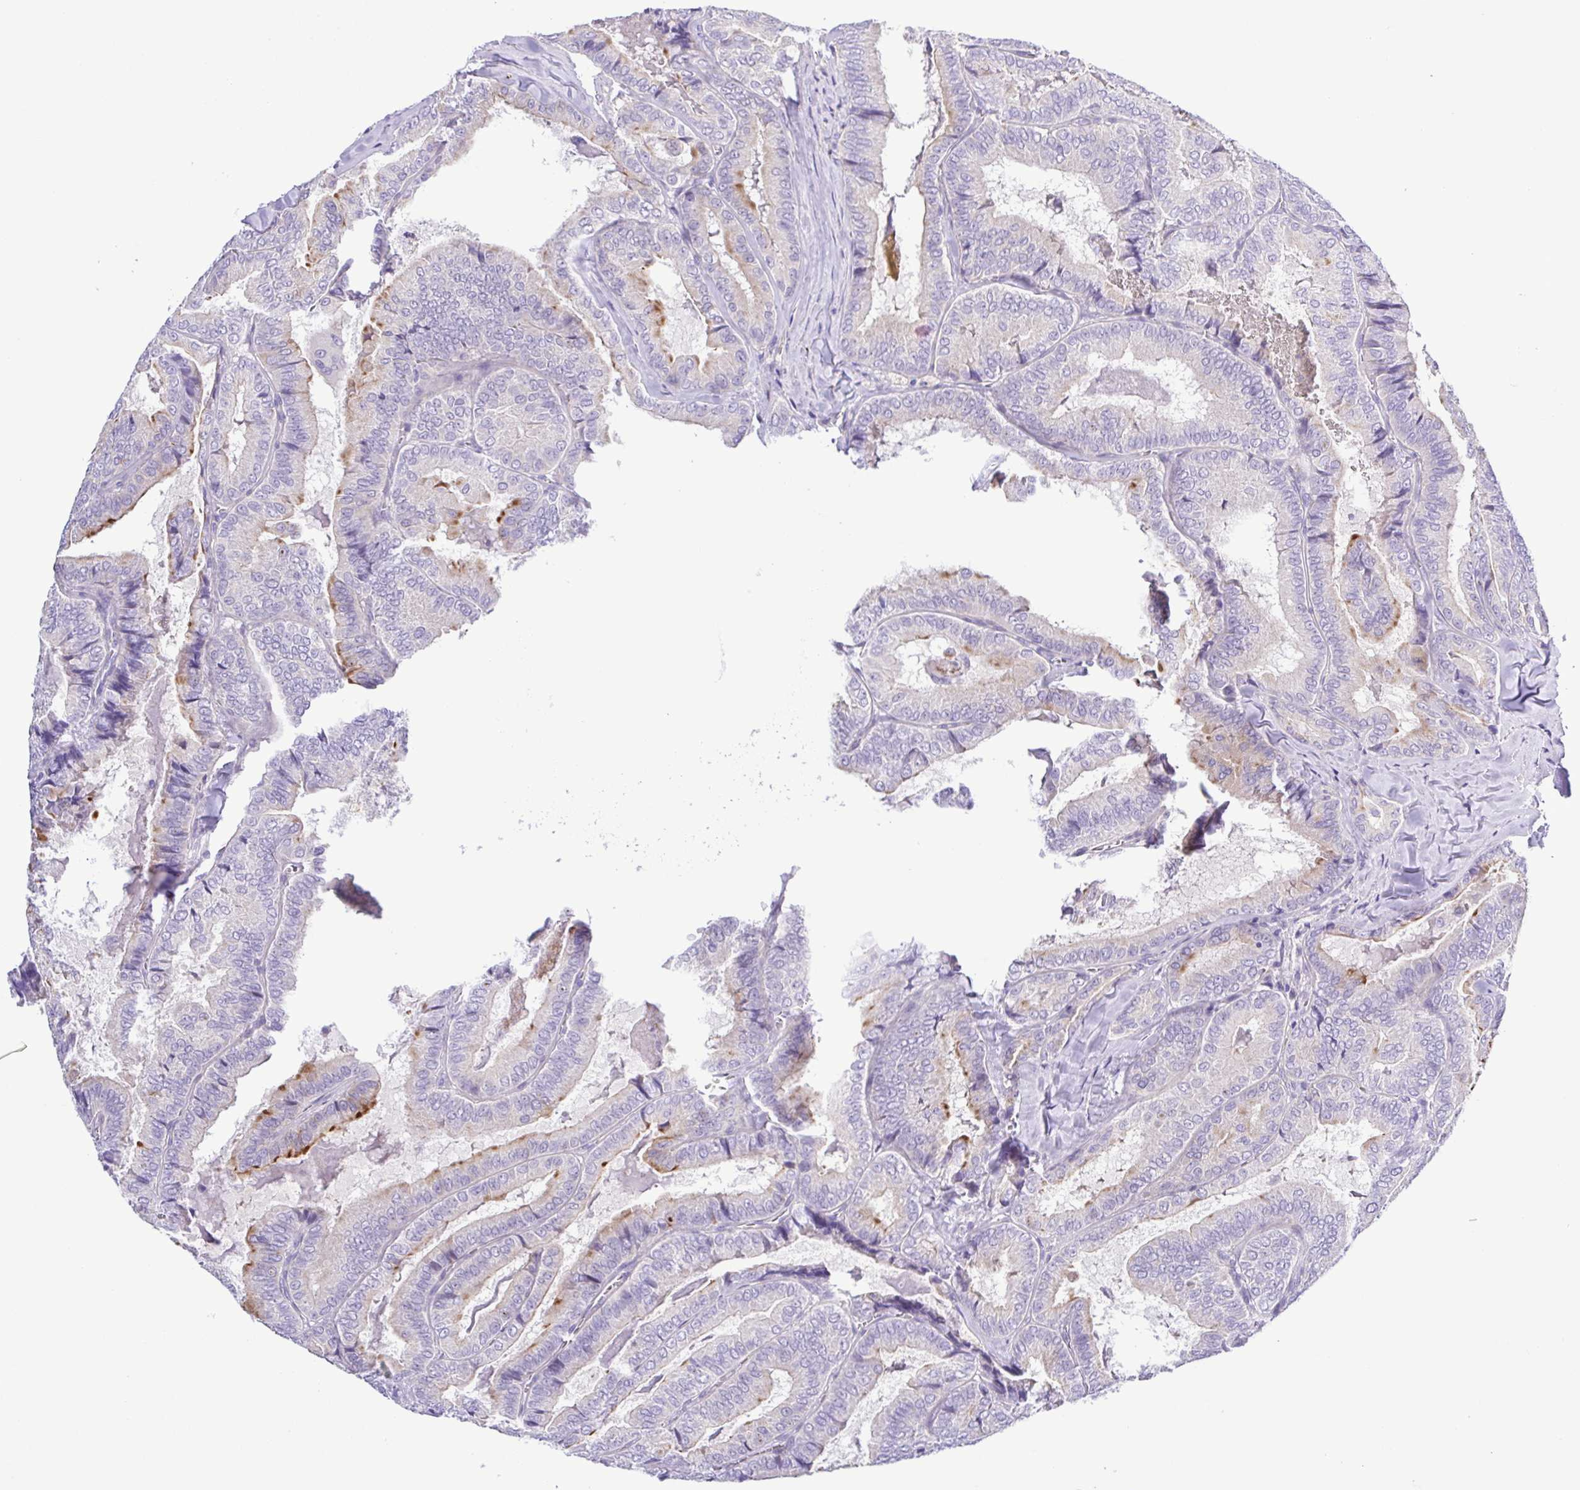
{"staining": {"intensity": "moderate", "quantity": "<25%", "location": "cytoplasmic/membranous"}, "tissue": "thyroid cancer", "cell_type": "Tumor cells", "image_type": "cancer", "snomed": [{"axis": "morphology", "description": "Papillary adenocarcinoma, NOS"}, {"axis": "topography", "description": "Thyroid gland"}], "caption": "Immunohistochemical staining of thyroid papillary adenocarcinoma demonstrates moderate cytoplasmic/membranous protein expression in approximately <25% of tumor cells.", "gene": "GABBR2", "patient": {"sex": "female", "age": 75}}